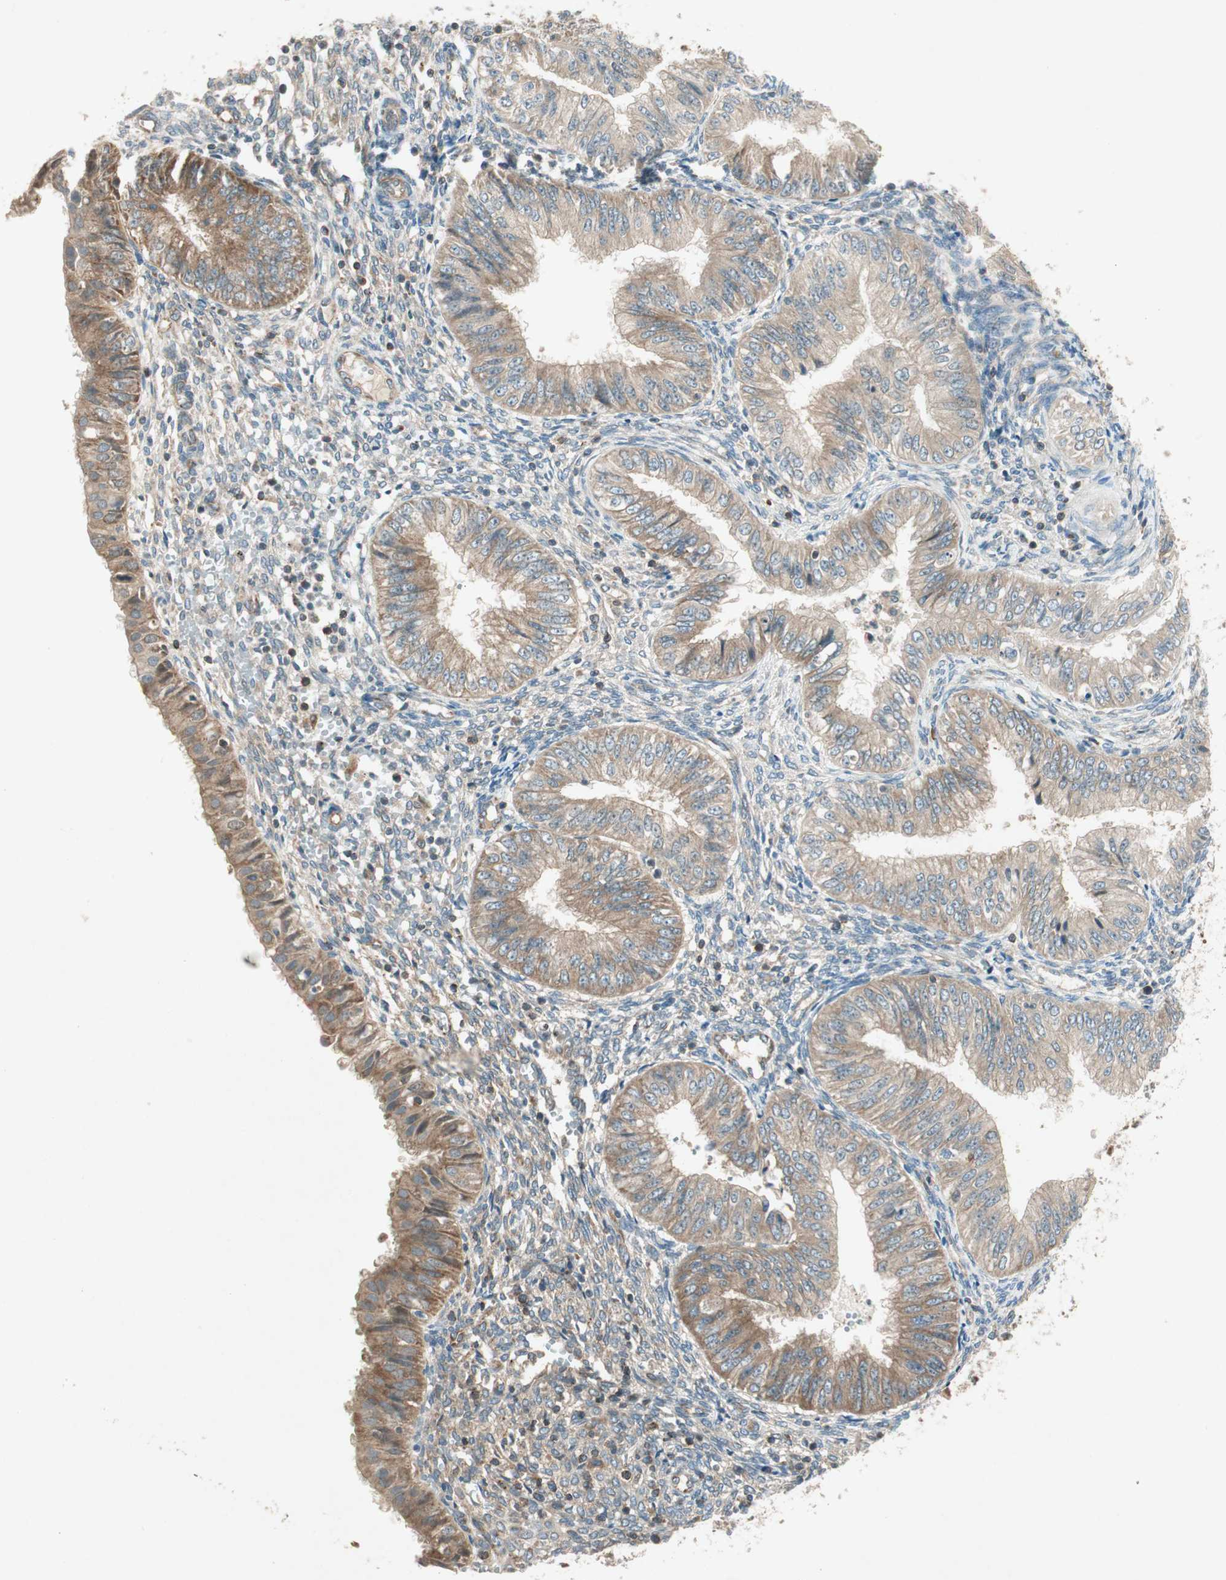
{"staining": {"intensity": "moderate", "quantity": ">75%", "location": "cytoplasmic/membranous"}, "tissue": "endometrial cancer", "cell_type": "Tumor cells", "image_type": "cancer", "snomed": [{"axis": "morphology", "description": "Normal tissue, NOS"}, {"axis": "morphology", "description": "Adenocarcinoma, NOS"}, {"axis": "topography", "description": "Endometrium"}], "caption": "DAB (3,3'-diaminobenzidine) immunohistochemical staining of human endometrial adenocarcinoma demonstrates moderate cytoplasmic/membranous protein staining in about >75% of tumor cells. The staining is performed using DAB brown chromogen to label protein expression. The nuclei are counter-stained blue using hematoxylin.", "gene": "CHADL", "patient": {"sex": "female", "age": 53}}